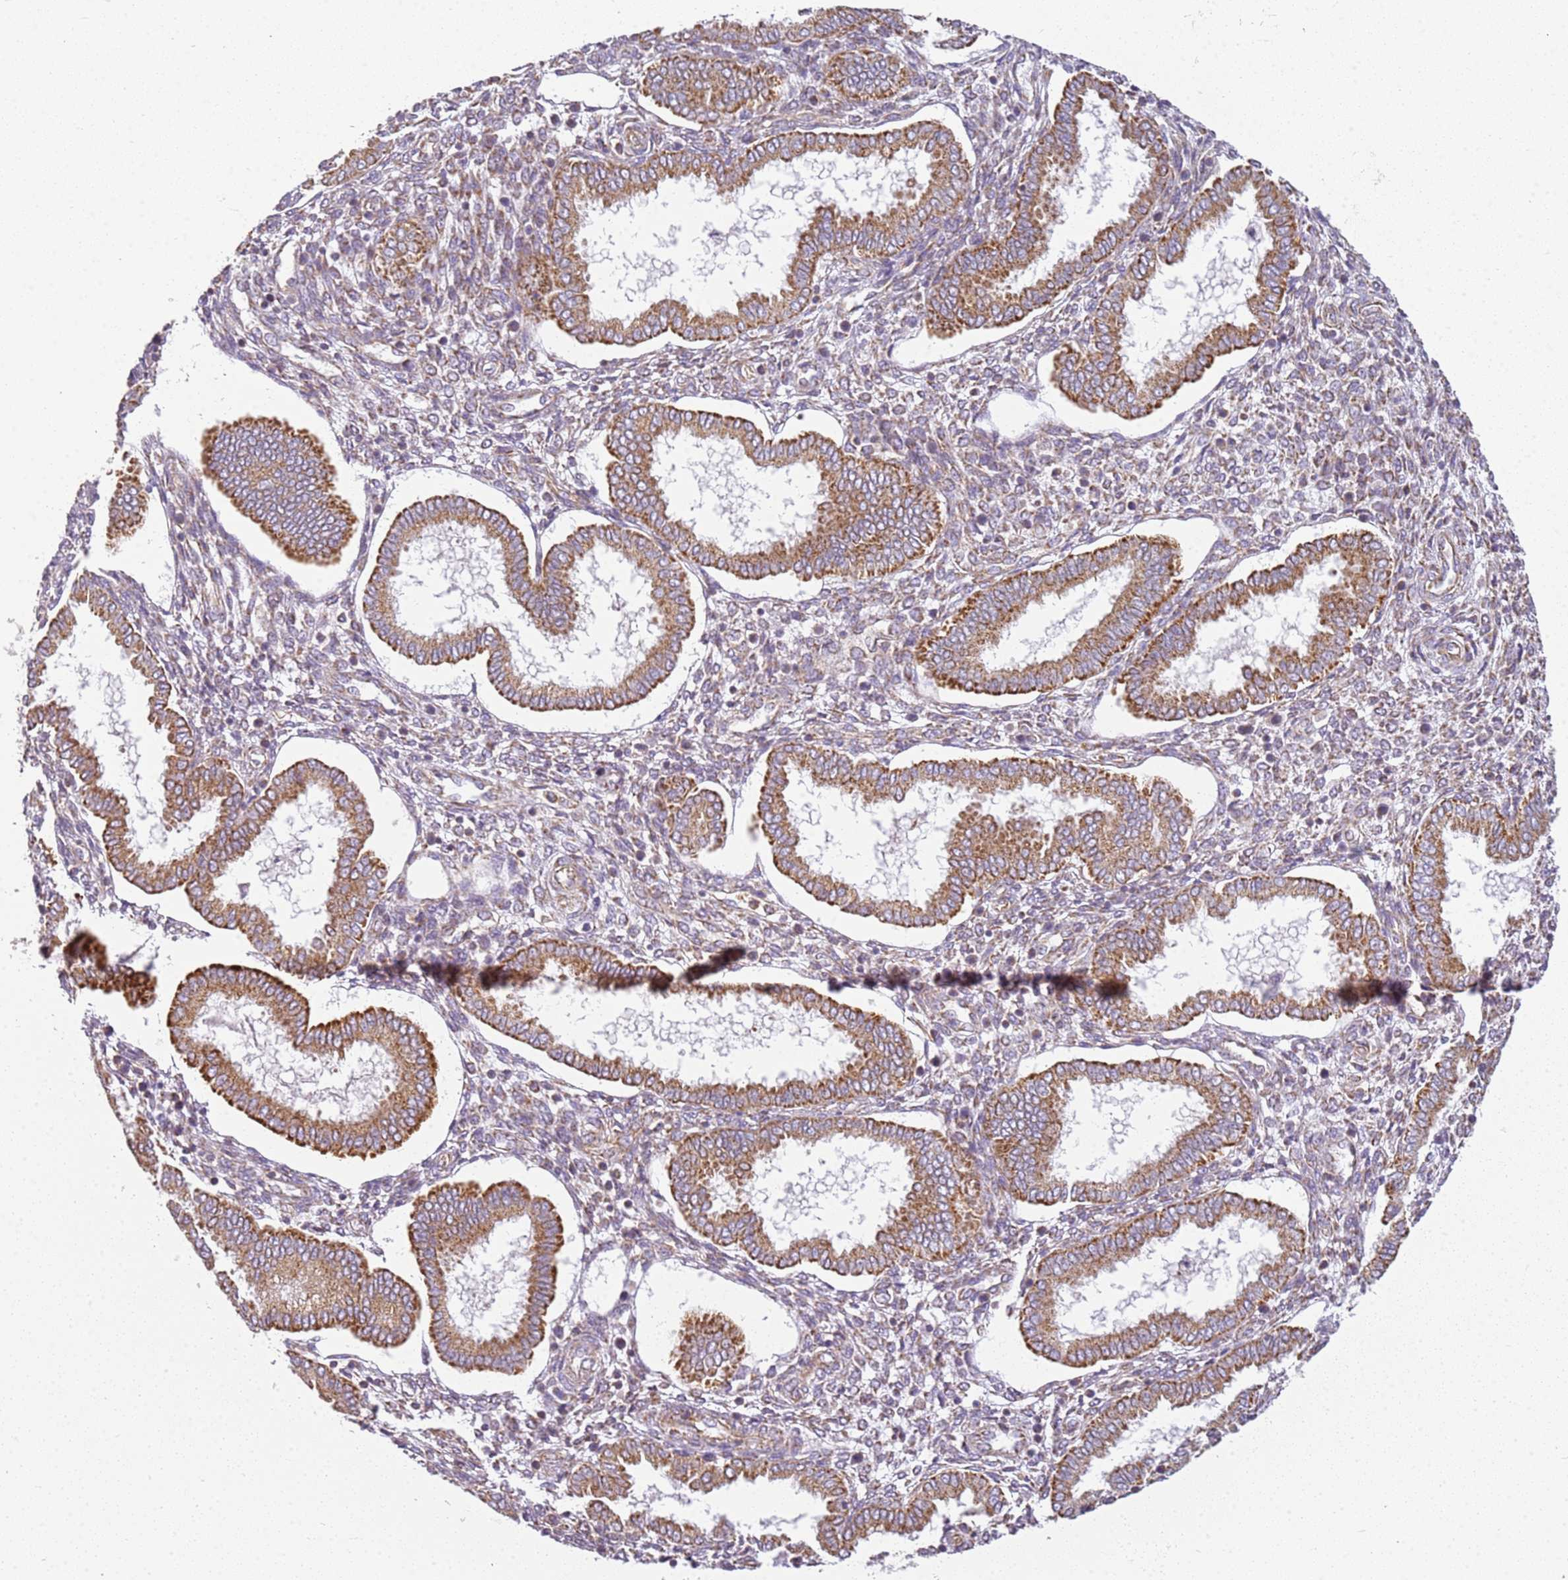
{"staining": {"intensity": "negative", "quantity": "none", "location": "none"}, "tissue": "endometrium", "cell_type": "Cells in endometrial stroma", "image_type": "normal", "snomed": [{"axis": "morphology", "description": "Normal tissue, NOS"}, {"axis": "topography", "description": "Endometrium"}], "caption": "Immunohistochemistry of benign human endometrium reveals no expression in cells in endometrial stroma.", "gene": "TMEM200C", "patient": {"sex": "female", "age": 24}}